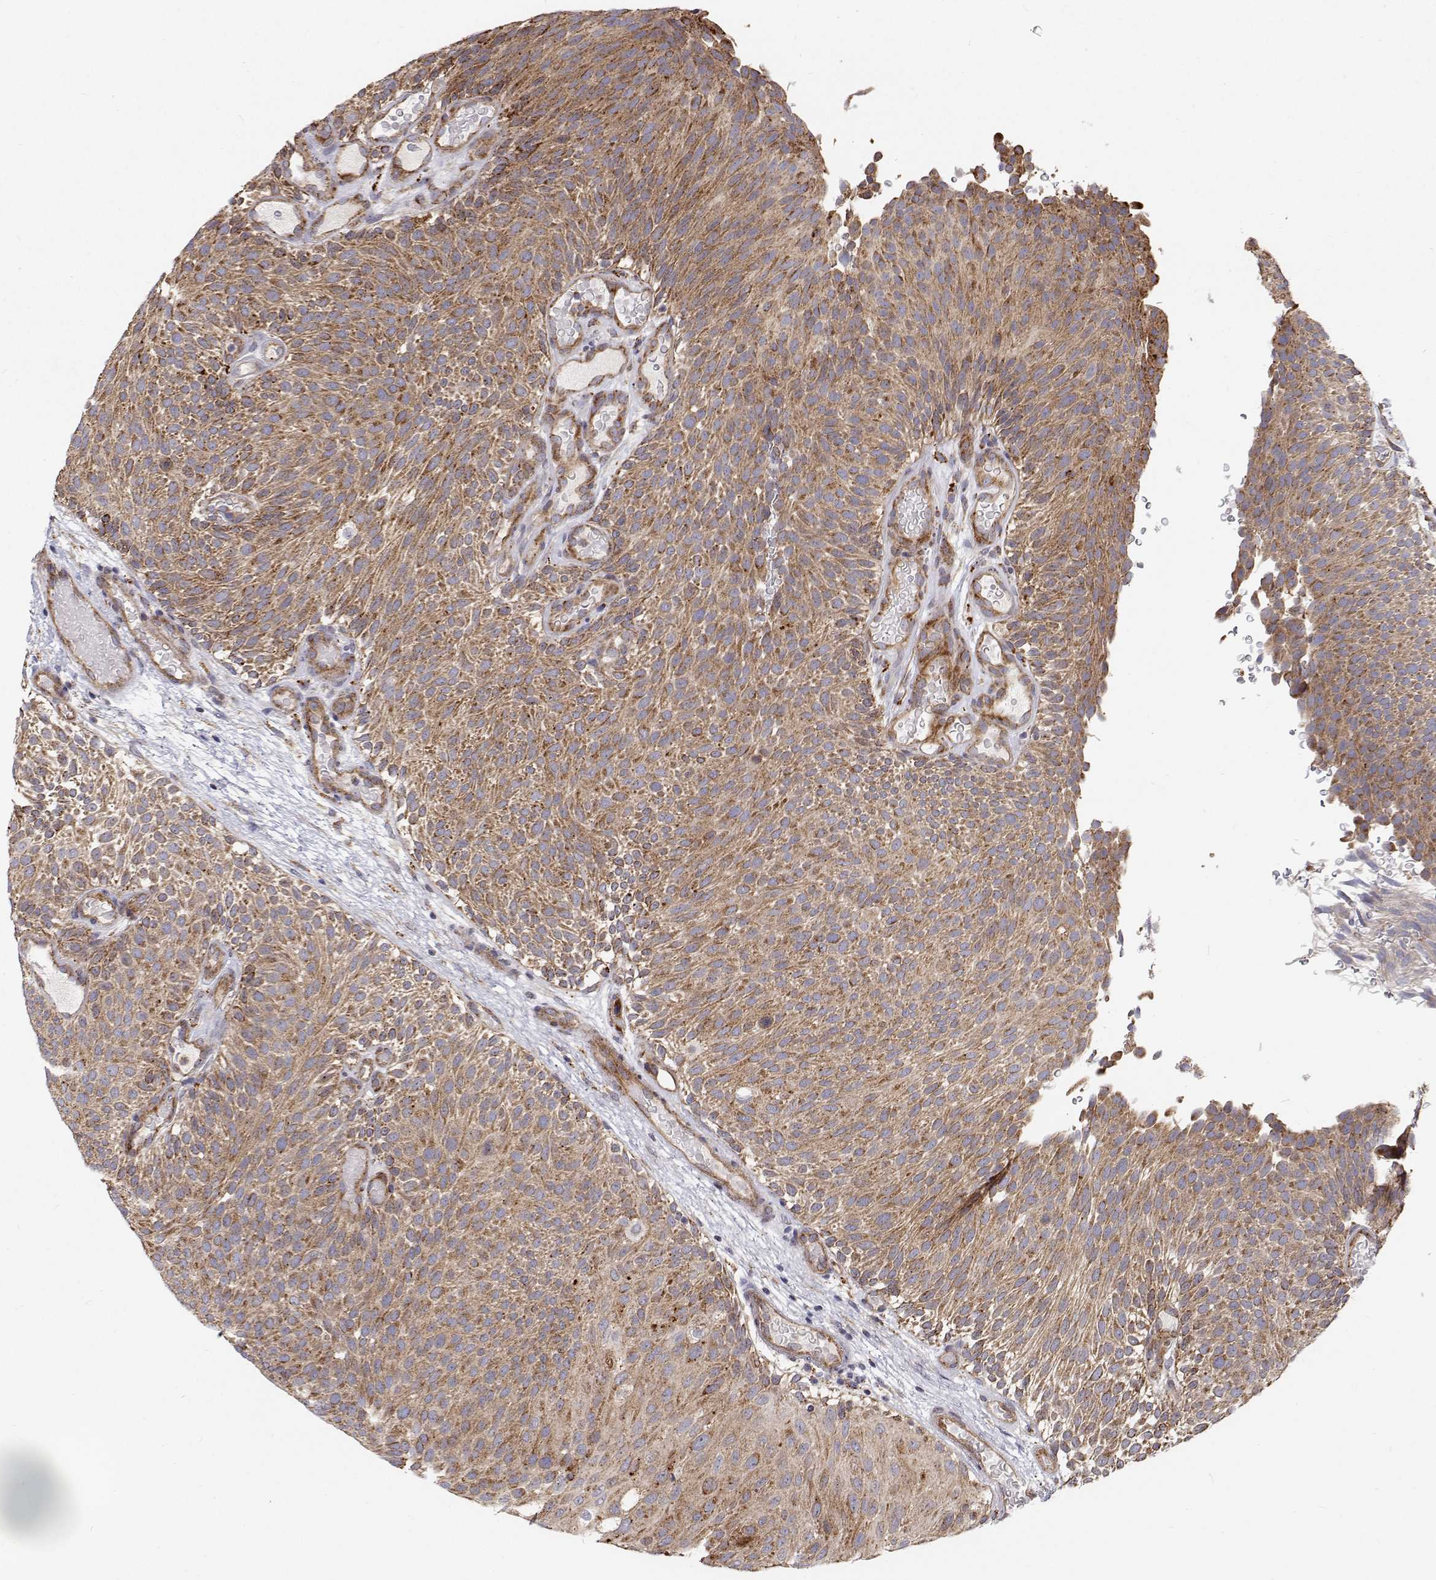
{"staining": {"intensity": "moderate", "quantity": ">75%", "location": "cytoplasmic/membranous"}, "tissue": "urothelial cancer", "cell_type": "Tumor cells", "image_type": "cancer", "snomed": [{"axis": "morphology", "description": "Urothelial carcinoma, Low grade"}, {"axis": "topography", "description": "Urinary bladder"}], "caption": "Immunohistochemical staining of low-grade urothelial carcinoma reveals medium levels of moderate cytoplasmic/membranous protein staining in approximately >75% of tumor cells.", "gene": "SPICE1", "patient": {"sex": "male", "age": 78}}